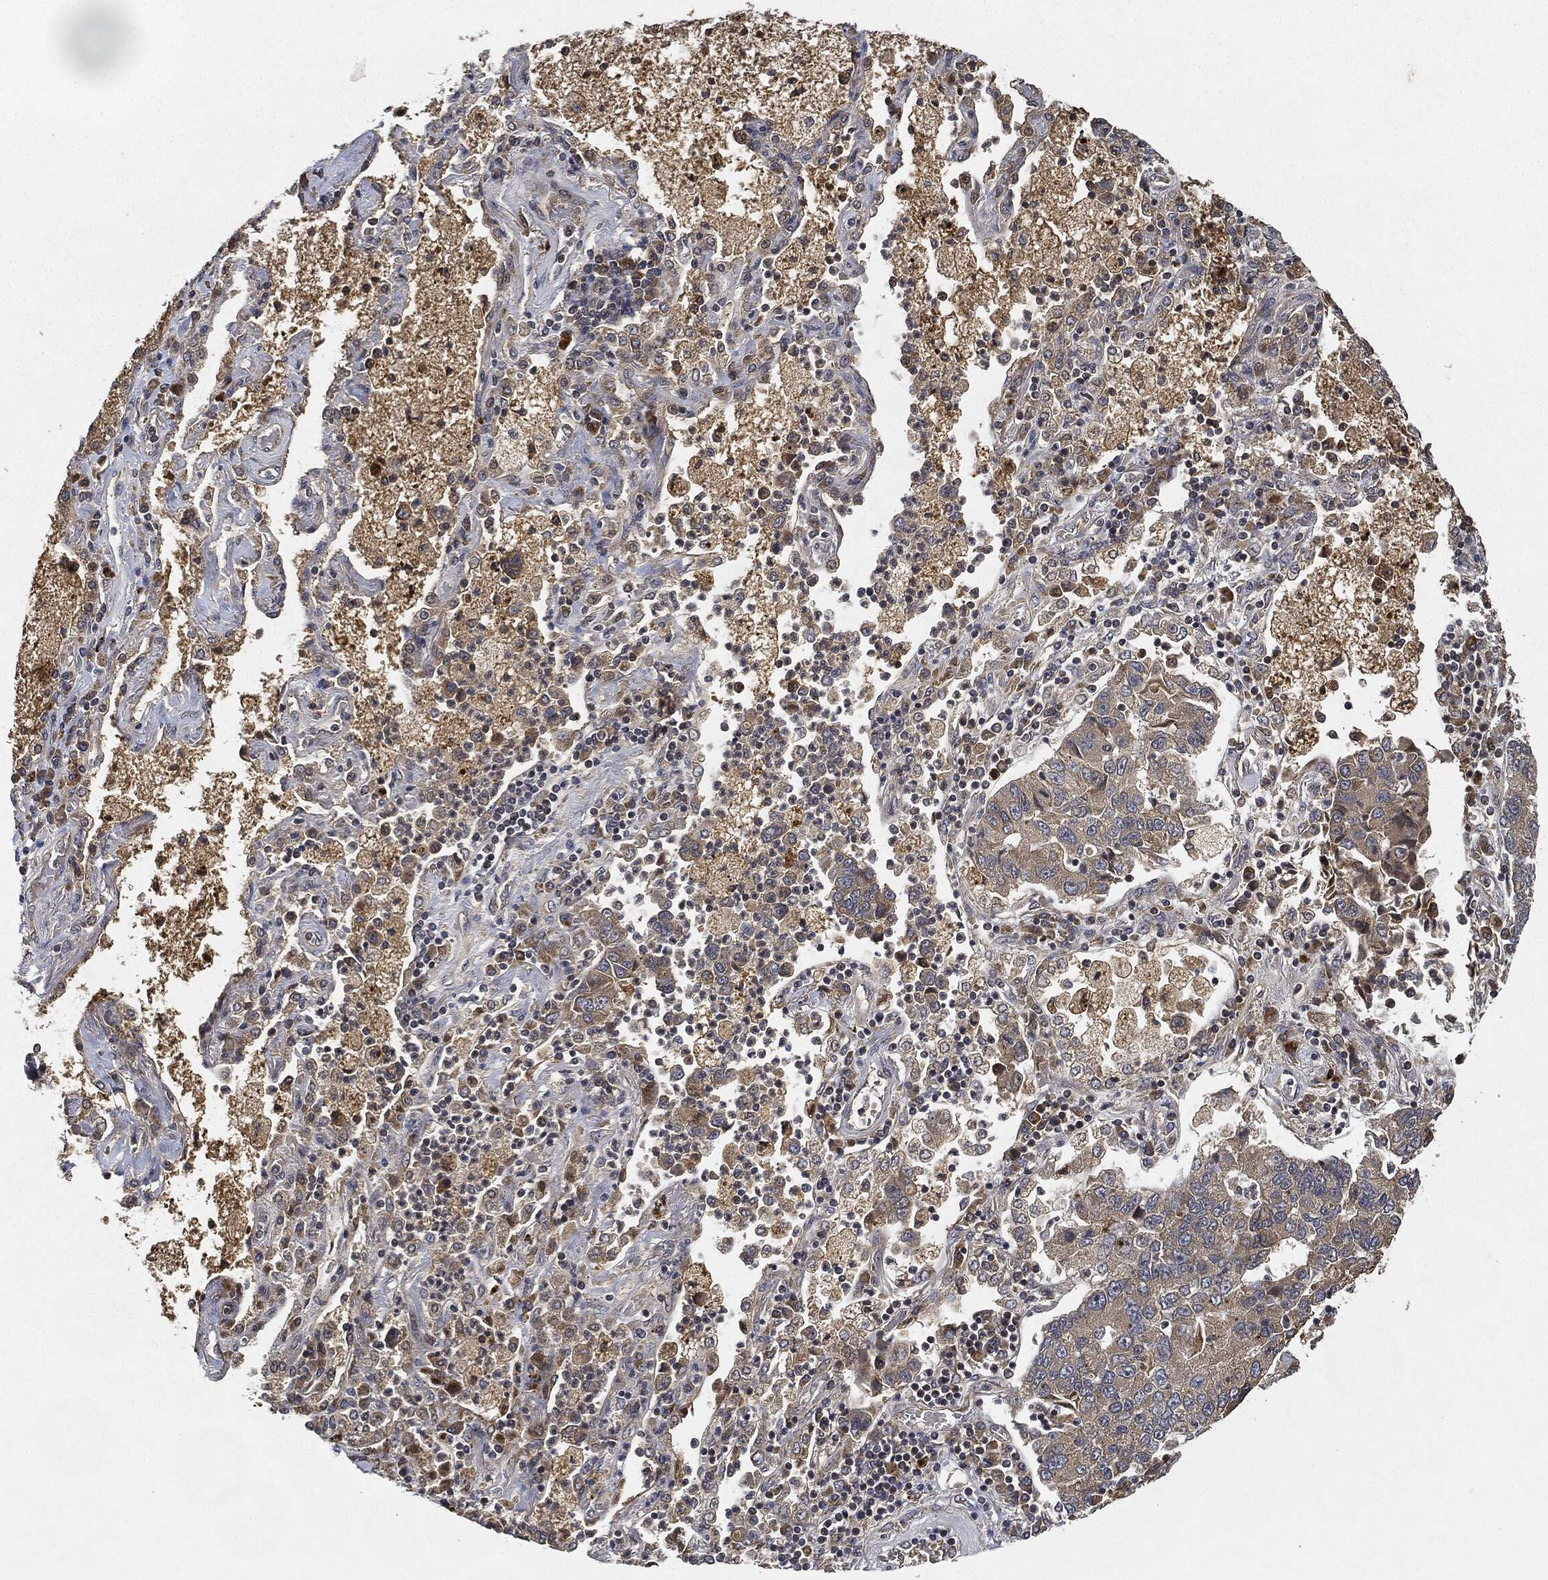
{"staining": {"intensity": "weak", "quantity": "25%-75%", "location": "cytoplasmic/membranous"}, "tissue": "lung cancer", "cell_type": "Tumor cells", "image_type": "cancer", "snomed": [{"axis": "morphology", "description": "Adenocarcinoma, NOS"}, {"axis": "topography", "description": "Lung"}], "caption": "Human lung cancer (adenocarcinoma) stained for a protein (brown) demonstrates weak cytoplasmic/membranous positive expression in about 25%-75% of tumor cells.", "gene": "MLST8", "patient": {"sex": "female", "age": 57}}